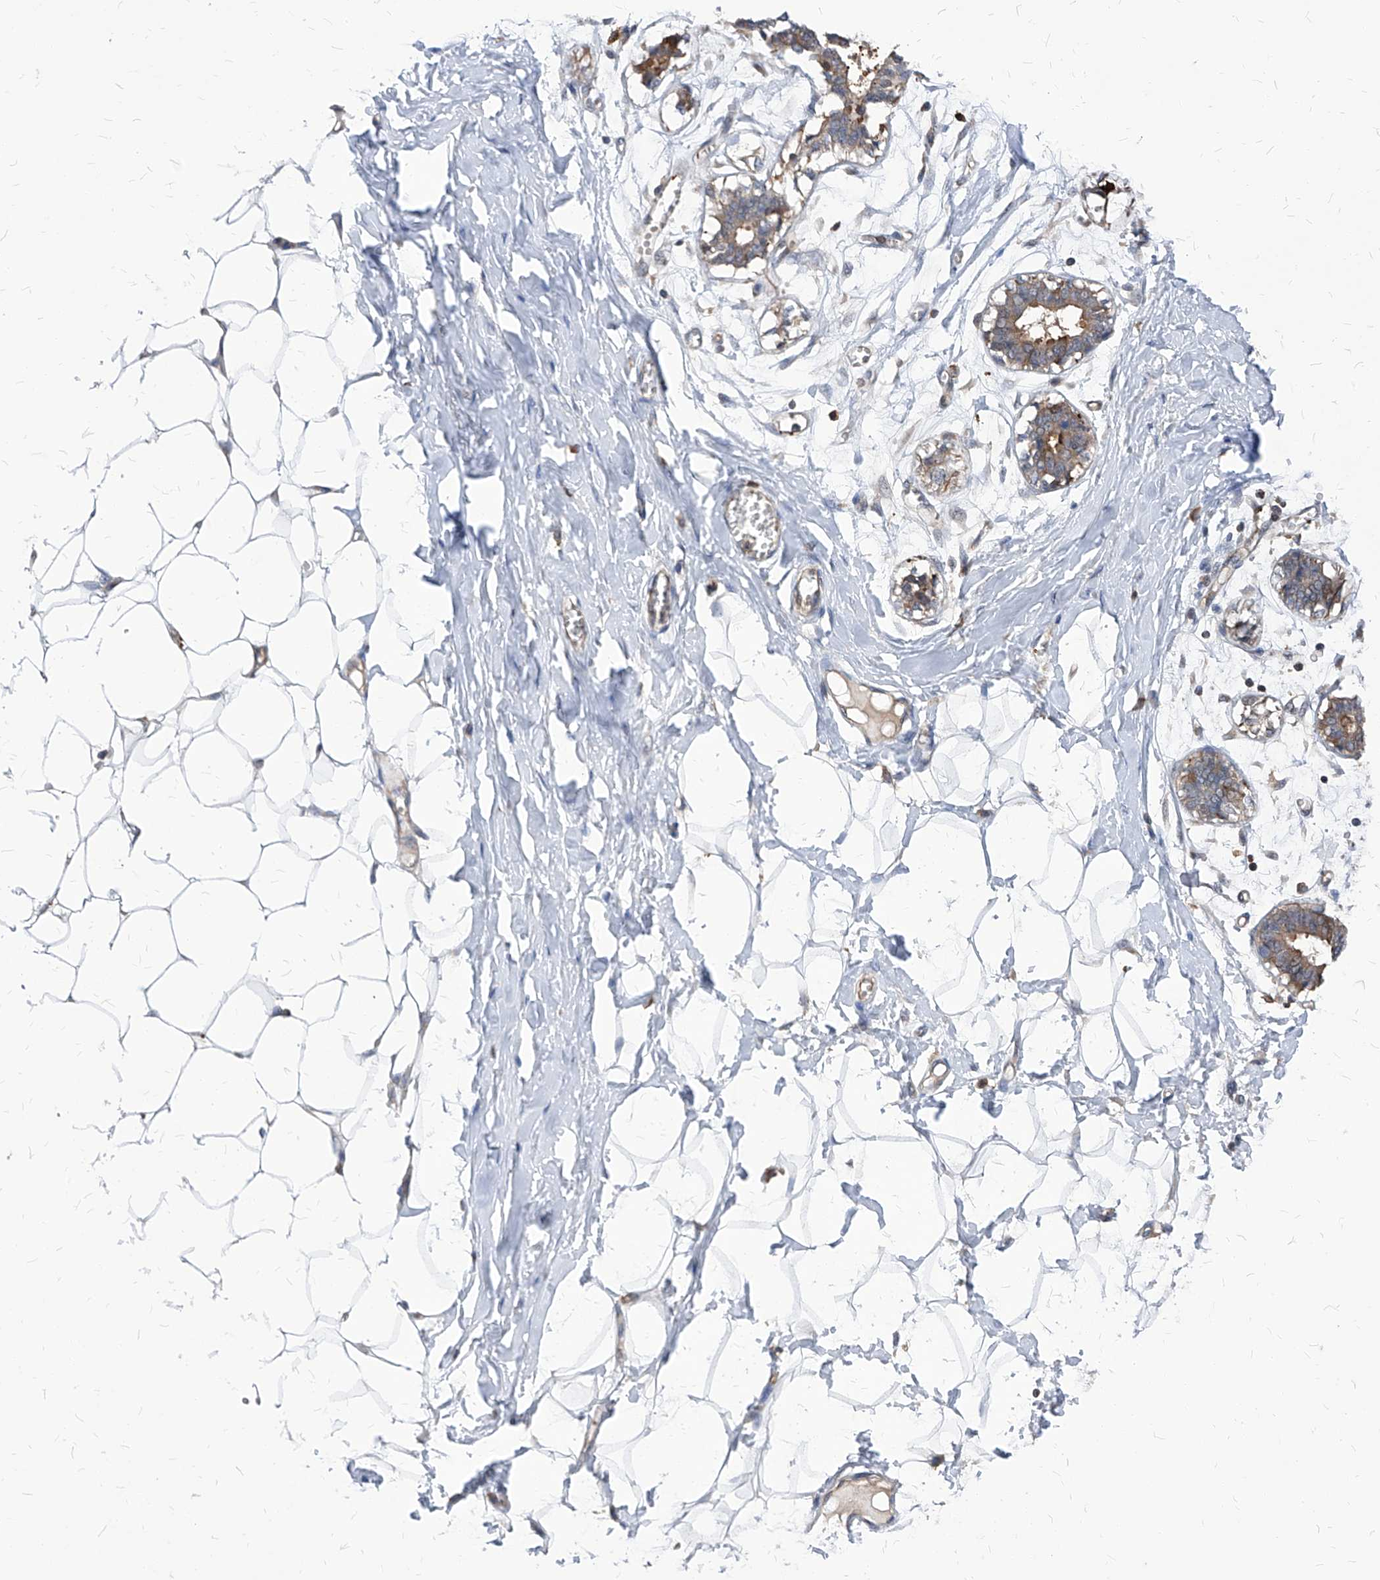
{"staining": {"intensity": "negative", "quantity": "none", "location": "none"}, "tissue": "breast", "cell_type": "Adipocytes", "image_type": "normal", "snomed": [{"axis": "morphology", "description": "Normal tissue, NOS"}, {"axis": "topography", "description": "Breast"}], "caption": "A high-resolution image shows immunohistochemistry (IHC) staining of benign breast, which shows no significant staining in adipocytes.", "gene": "ABRACL", "patient": {"sex": "female", "age": 27}}